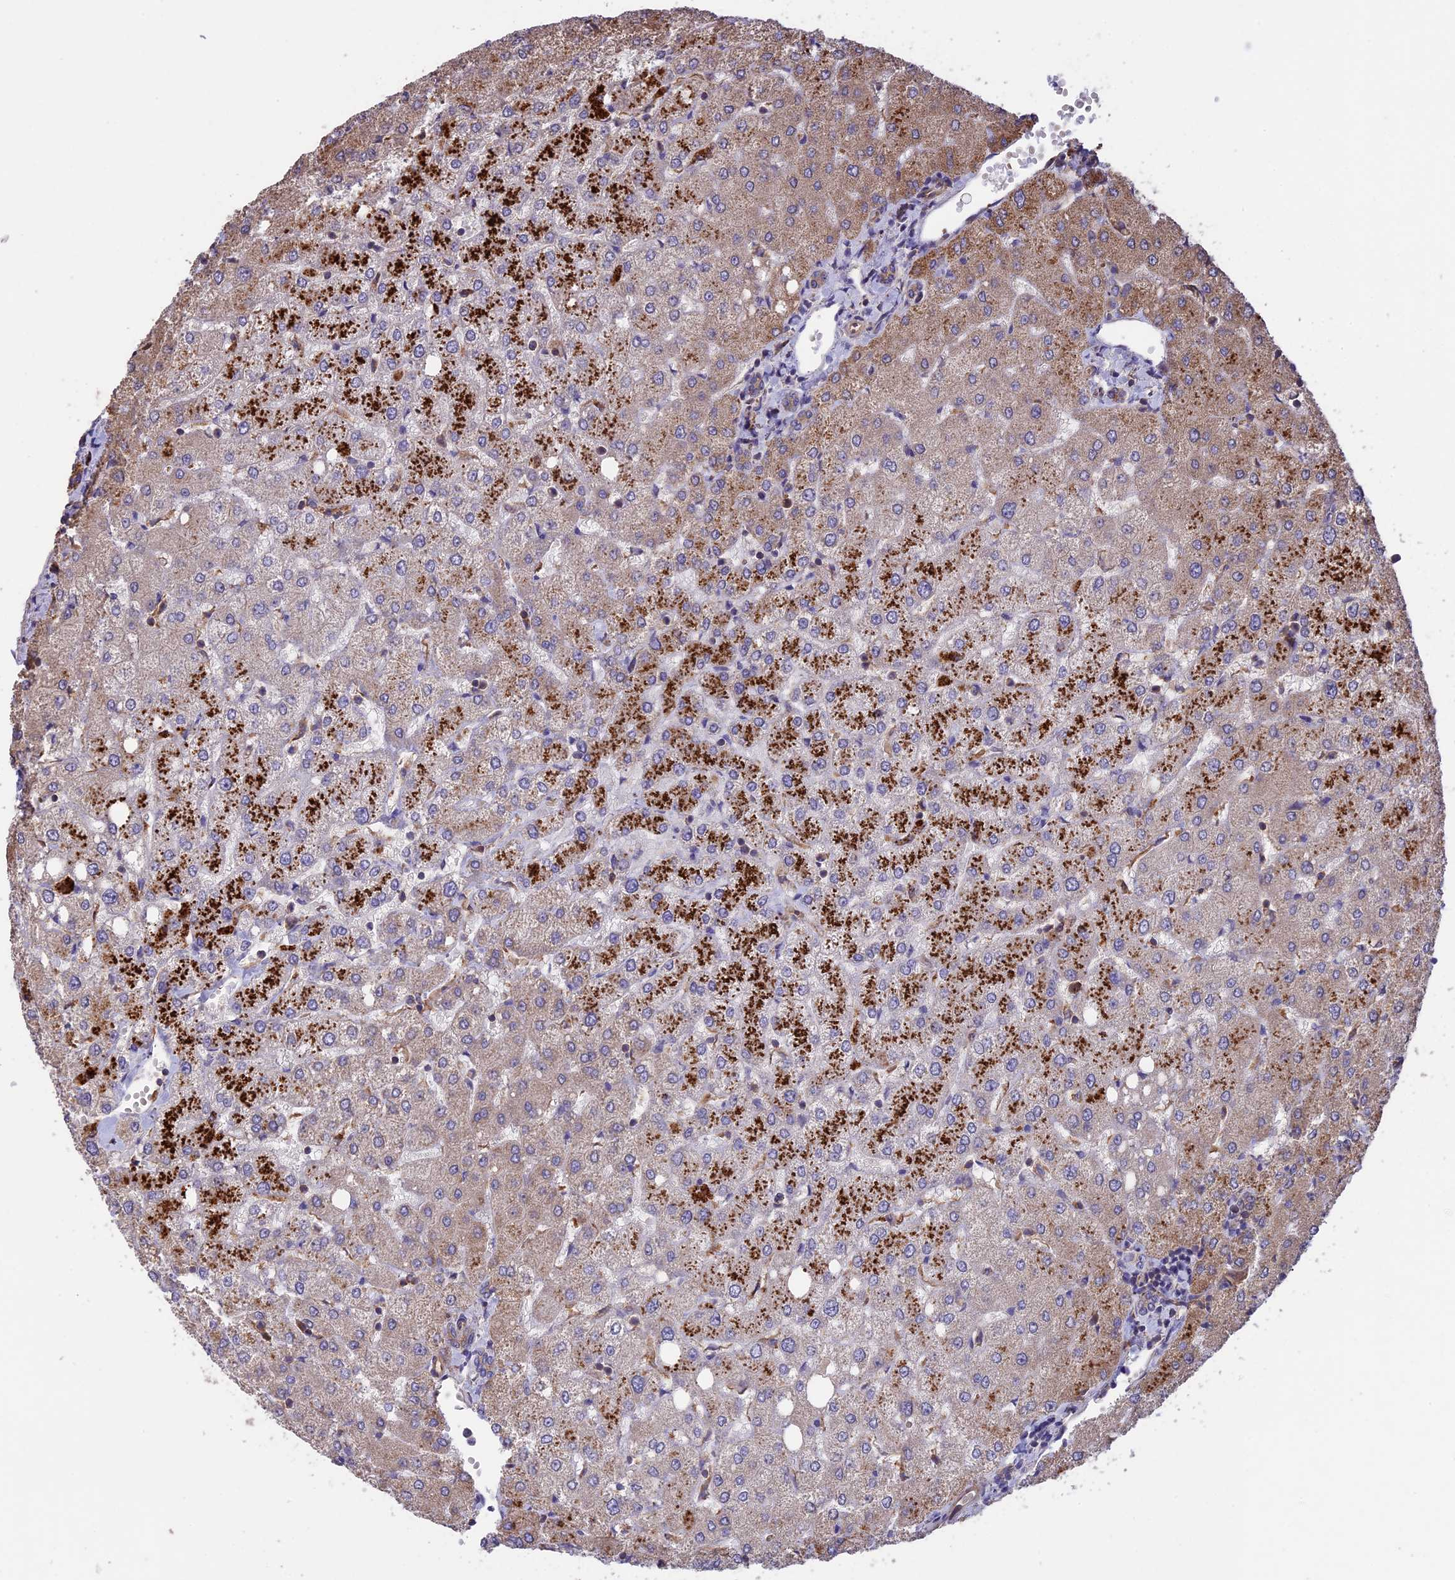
{"staining": {"intensity": "moderate", "quantity": "25%-75%", "location": "cytoplasmic/membranous"}, "tissue": "liver", "cell_type": "Cholangiocytes", "image_type": "normal", "snomed": [{"axis": "morphology", "description": "Normal tissue, NOS"}, {"axis": "topography", "description": "Liver"}], "caption": "Protein staining of benign liver reveals moderate cytoplasmic/membranous expression in about 25%-75% of cholangiocytes.", "gene": "GAS8", "patient": {"sex": "female", "age": 54}}